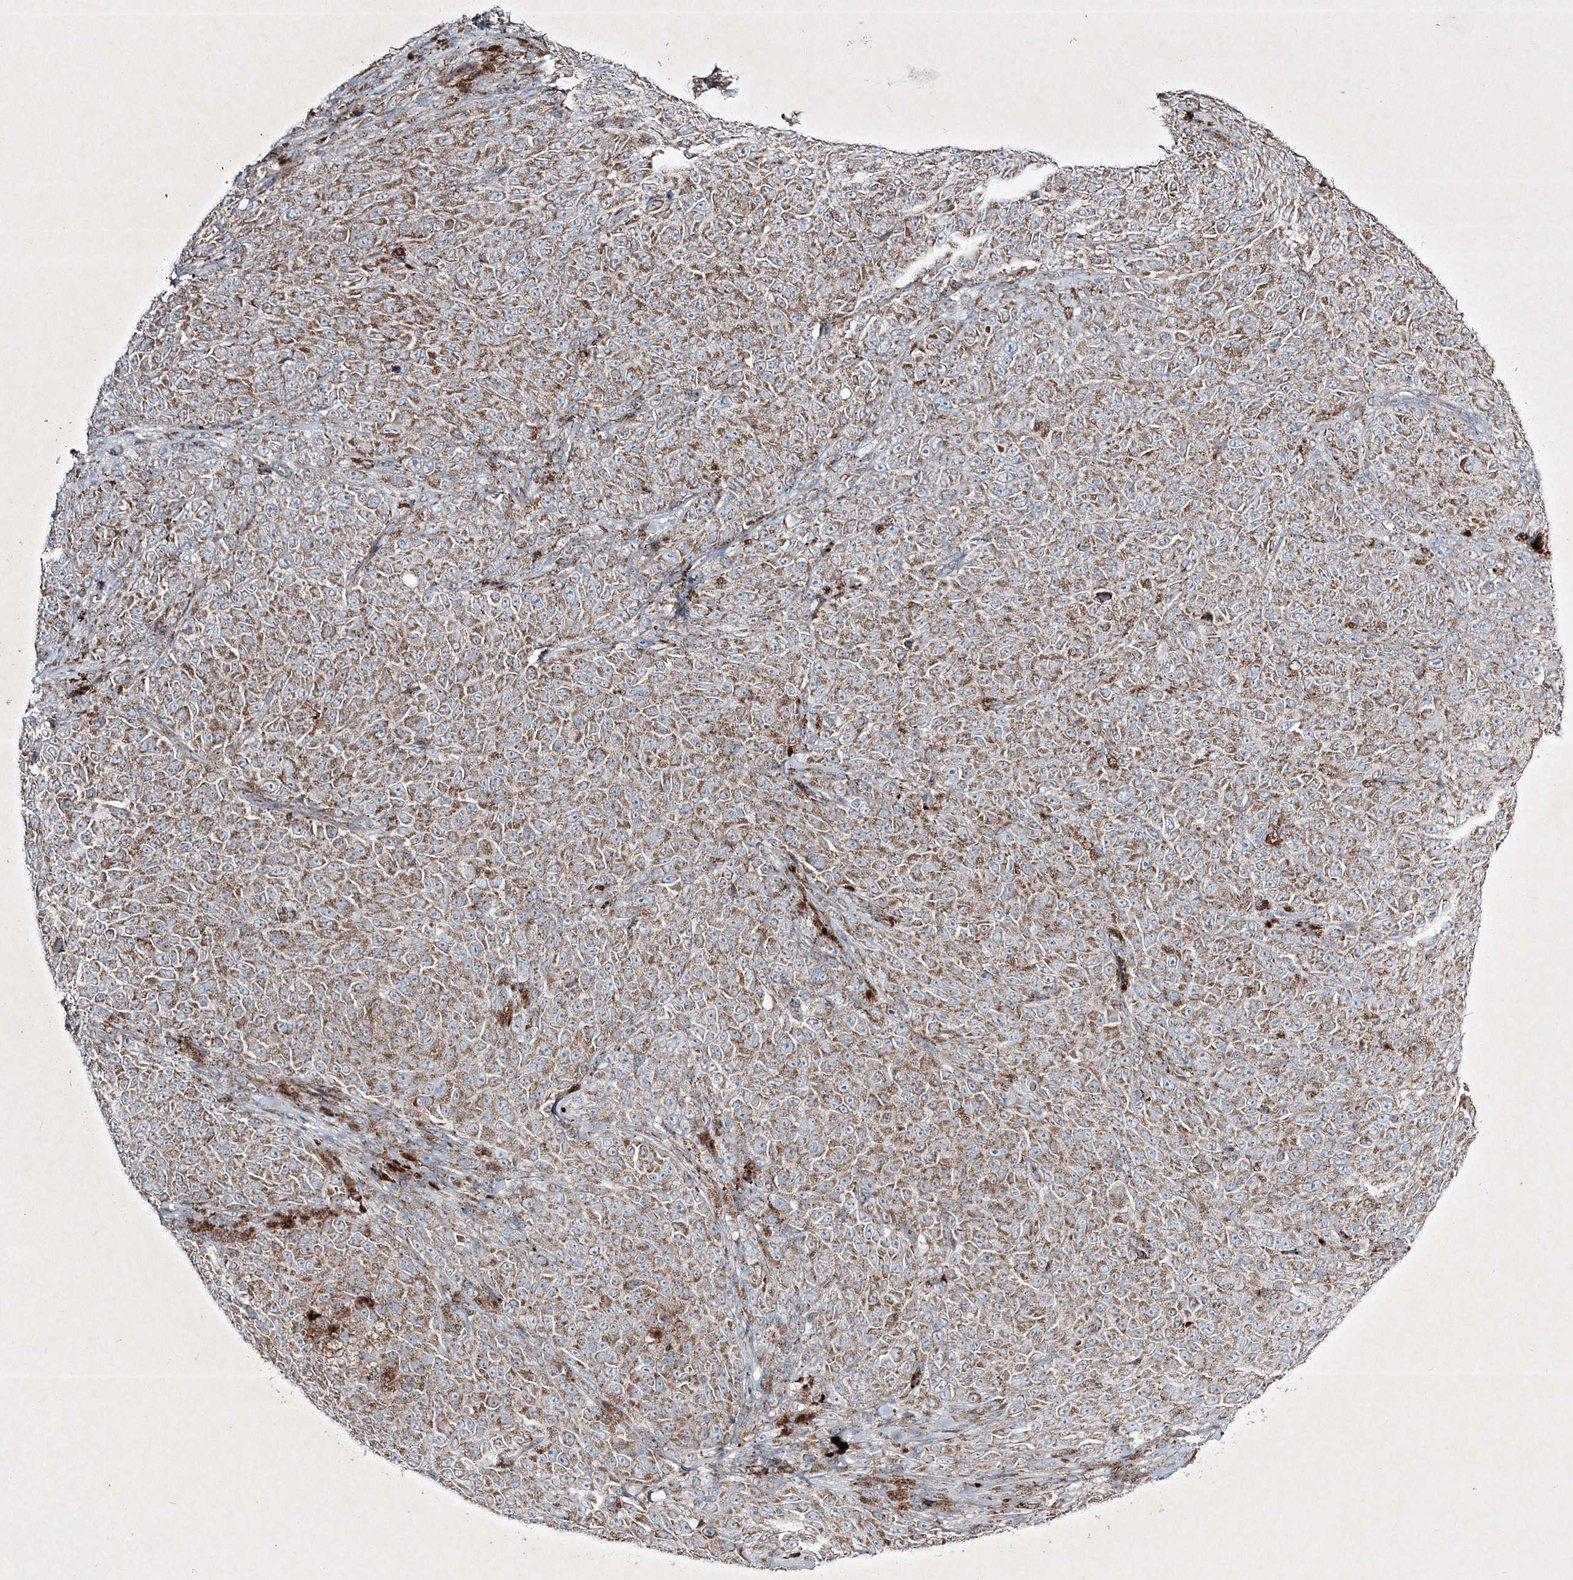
{"staining": {"intensity": "moderate", "quantity": ">75%", "location": "cytoplasmic/membranous"}, "tissue": "melanoma", "cell_type": "Tumor cells", "image_type": "cancer", "snomed": [{"axis": "morphology", "description": "Malignant melanoma, NOS"}, {"axis": "topography", "description": "Skin"}], "caption": "High-power microscopy captured an immunohistochemistry photomicrograph of malignant melanoma, revealing moderate cytoplasmic/membranous staining in about >75% of tumor cells.", "gene": "RICTOR", "patient": {"sex": "female", "age": 82}}